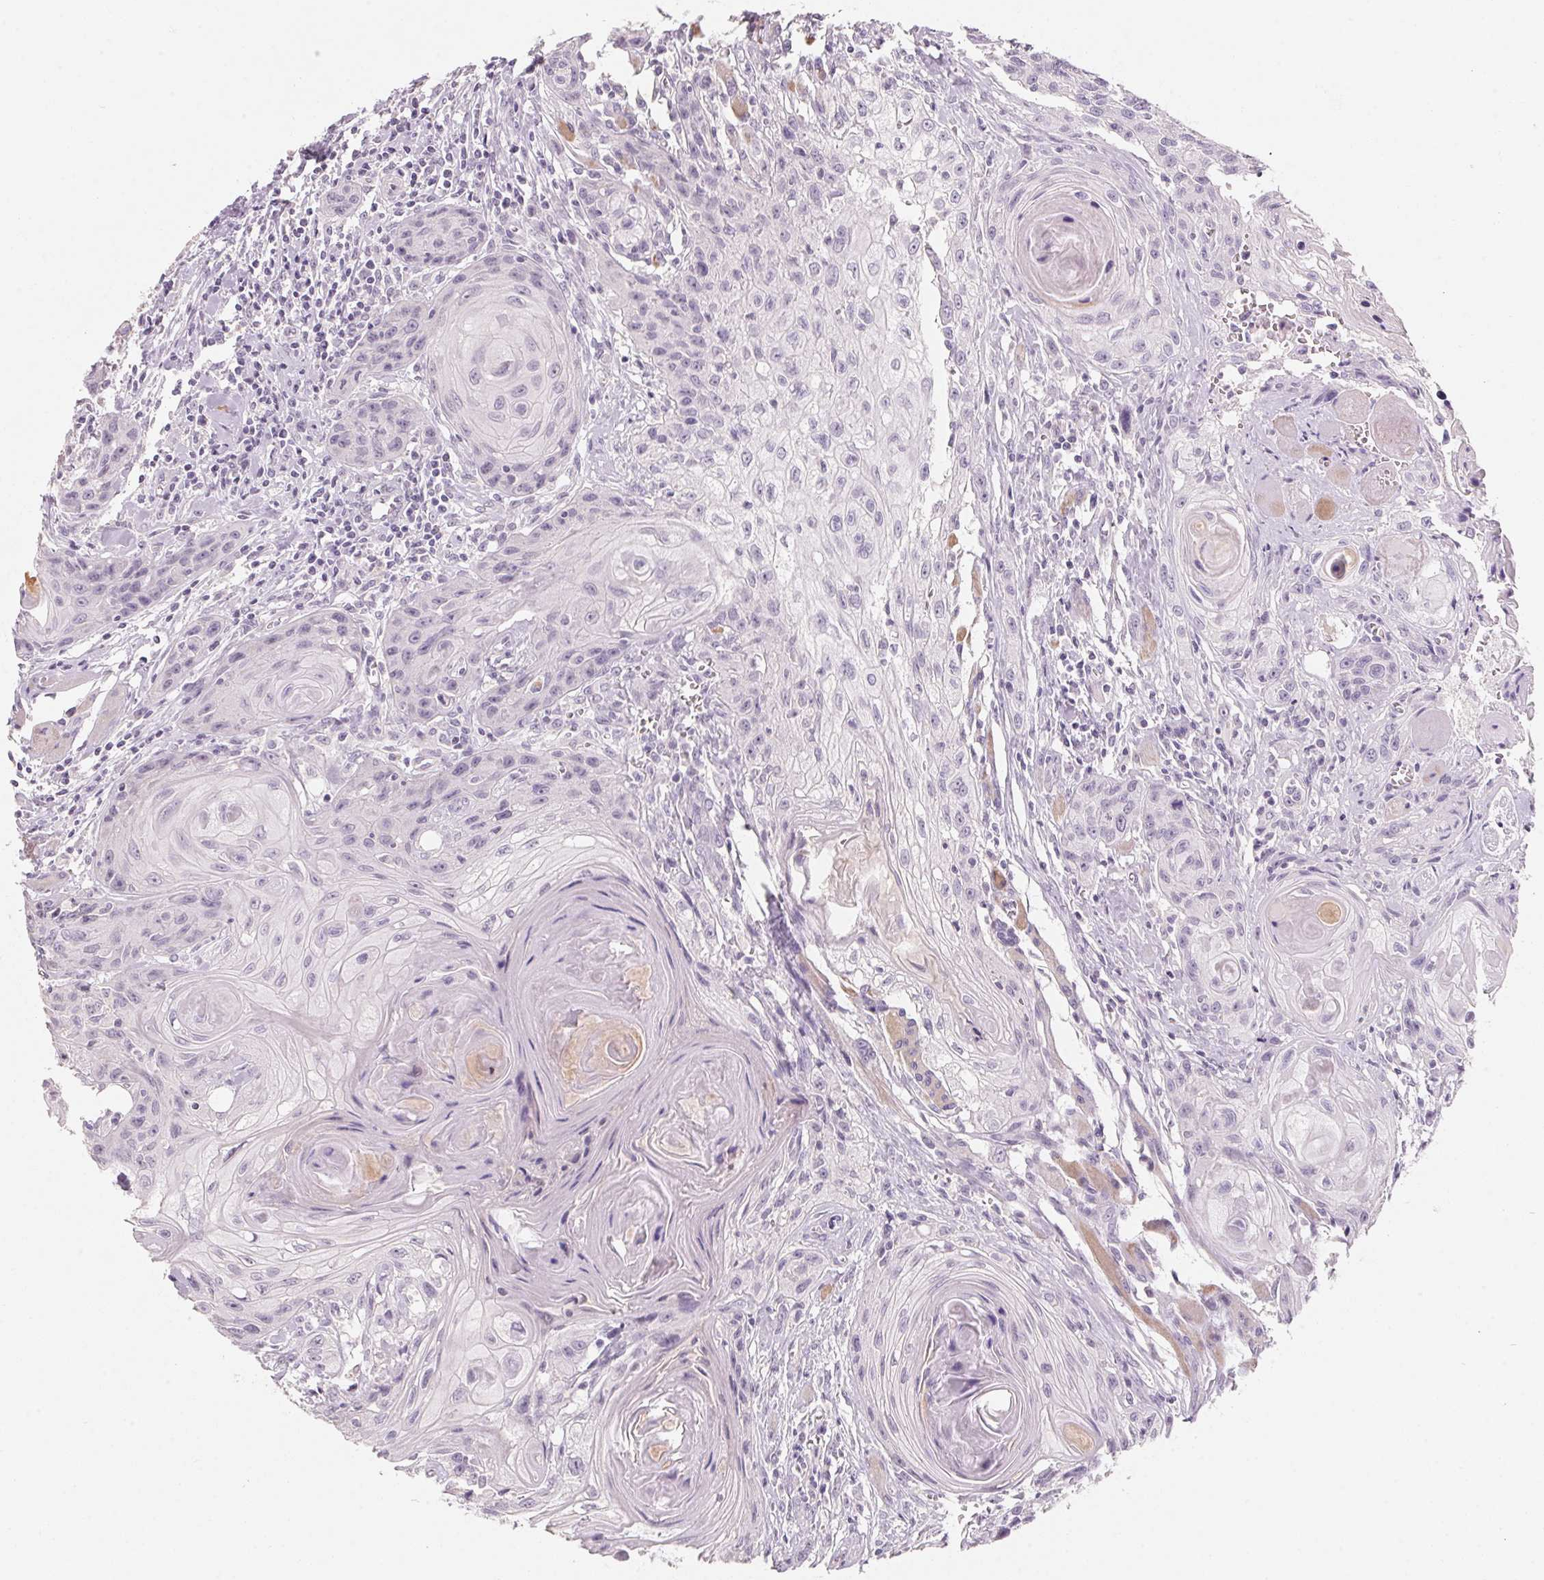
{"staining": {"intensity": "negative", "quantity": "none", "location": "none"}, "tissue": "head and neck cancer", "cell_type": "Tumor cells", "image_type": "cancer", "snomed": [{"axis": "morphology", "description": "Squamous cell carcinoma, NOS"}, {"axis": "topography", "description": "Oral tissue"}, {"axis": "topography", "description": "Head-Neck"}], "caption": "This is a photomicrograph of immunohistochemistry (IHC) staining of squamous cell carcinoma (head and neck), which shows no expression in tumor cells. Nuclei are stained in blue.", "gene": "CAPZA3", "patient": {"sex": "male", "age": 58}}